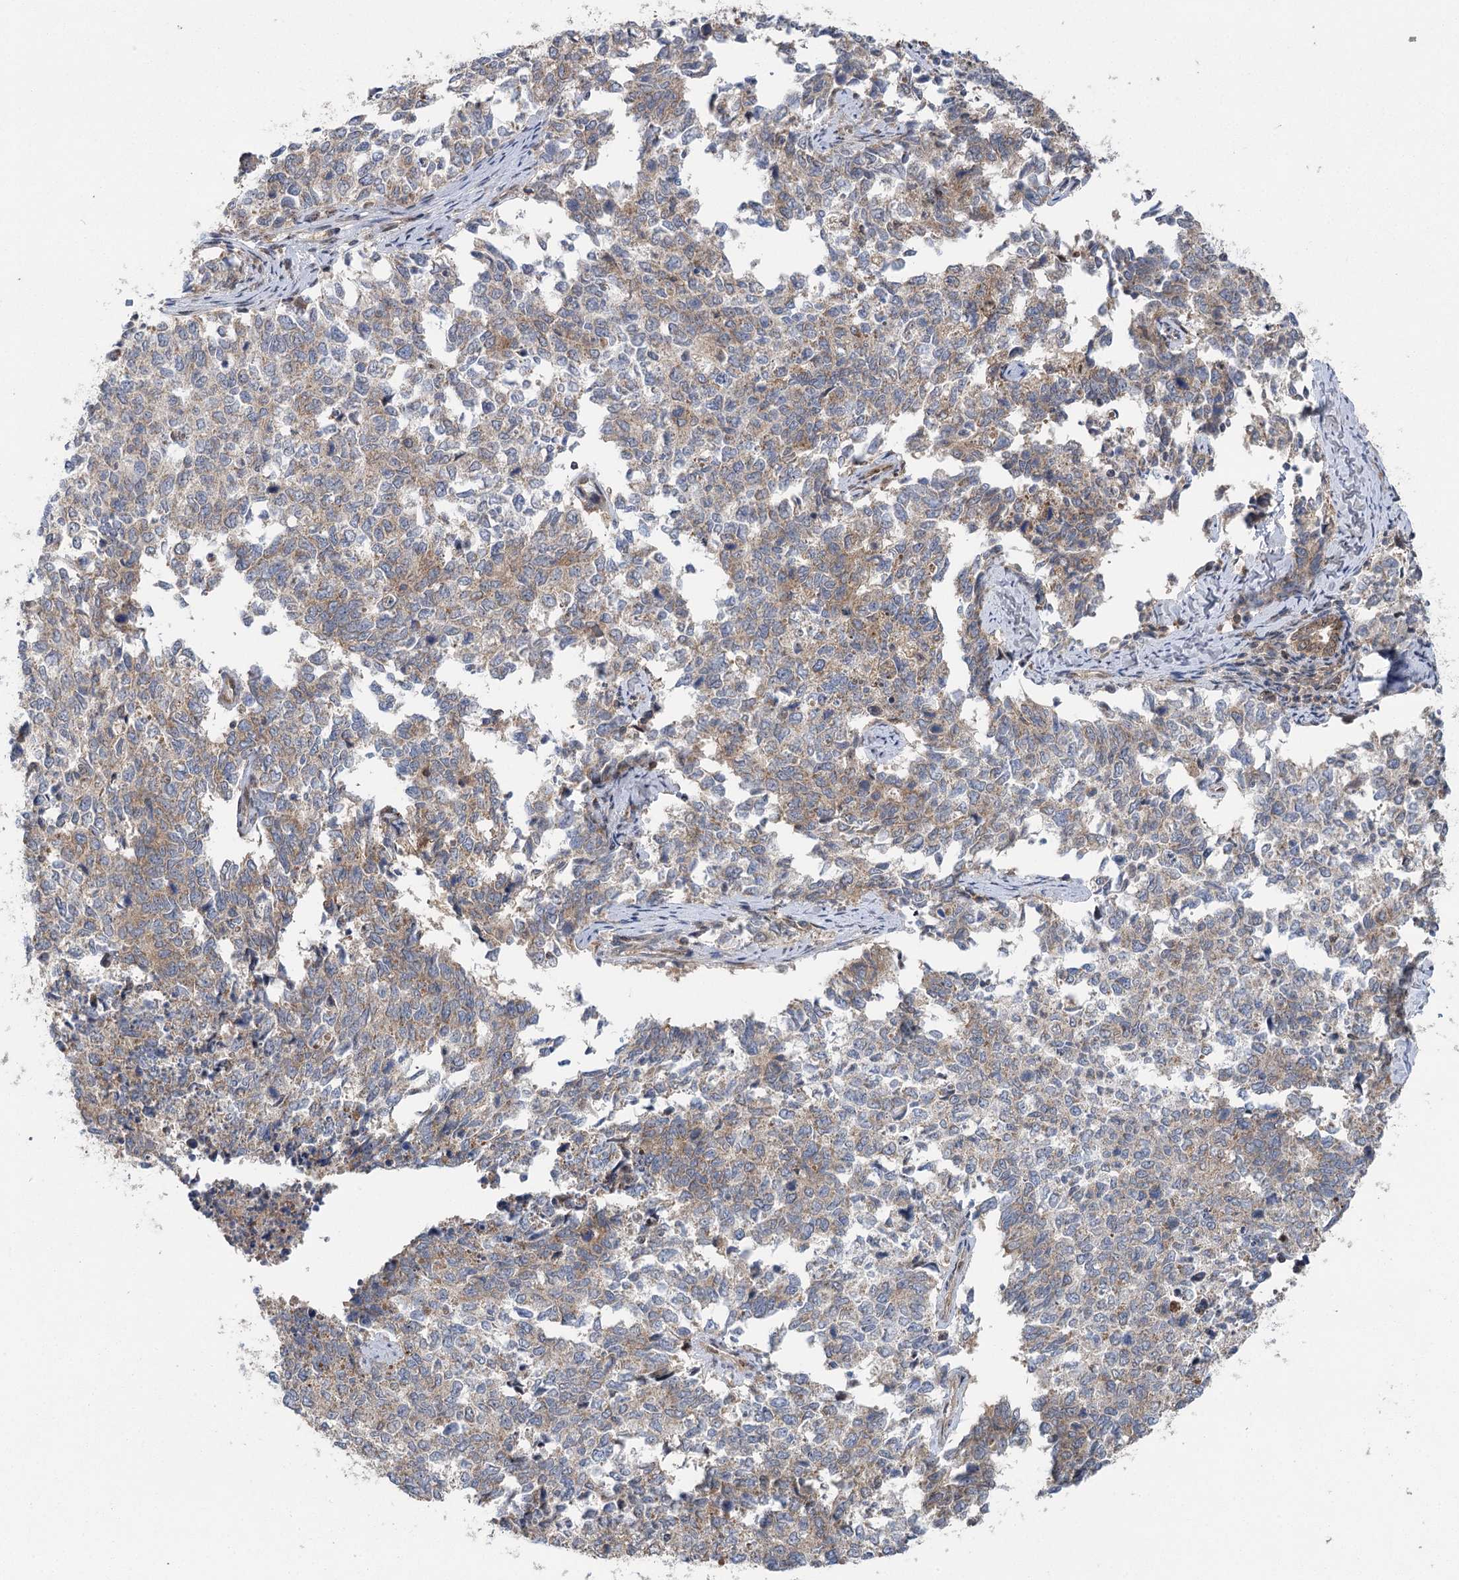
{"staining": {"intensity": "weak", "quantity": ">75%", "location": "cytoplasmic/membranous"}, "tissue": "cervical cancer", "cell_type": "Tumor cells", "image_type": "cancer", "snomed": [{"axis": "morphology", "description": "Squamous cell carcinoma, NOS"}, {"axis": "topography", "description": "Cervix"}], "caption": "Protein expression analysis of human cervical squamous cell carcinoma reveals weak cytoplasmic/membranous positivity in approximately >75% of tumor cells. (DAB (3,3'-diaminobenzidine) IHC with brightfield microscopy, high magnification).", "gene": "C12orf4", "patient": {"sex": "female", "age": 63}}